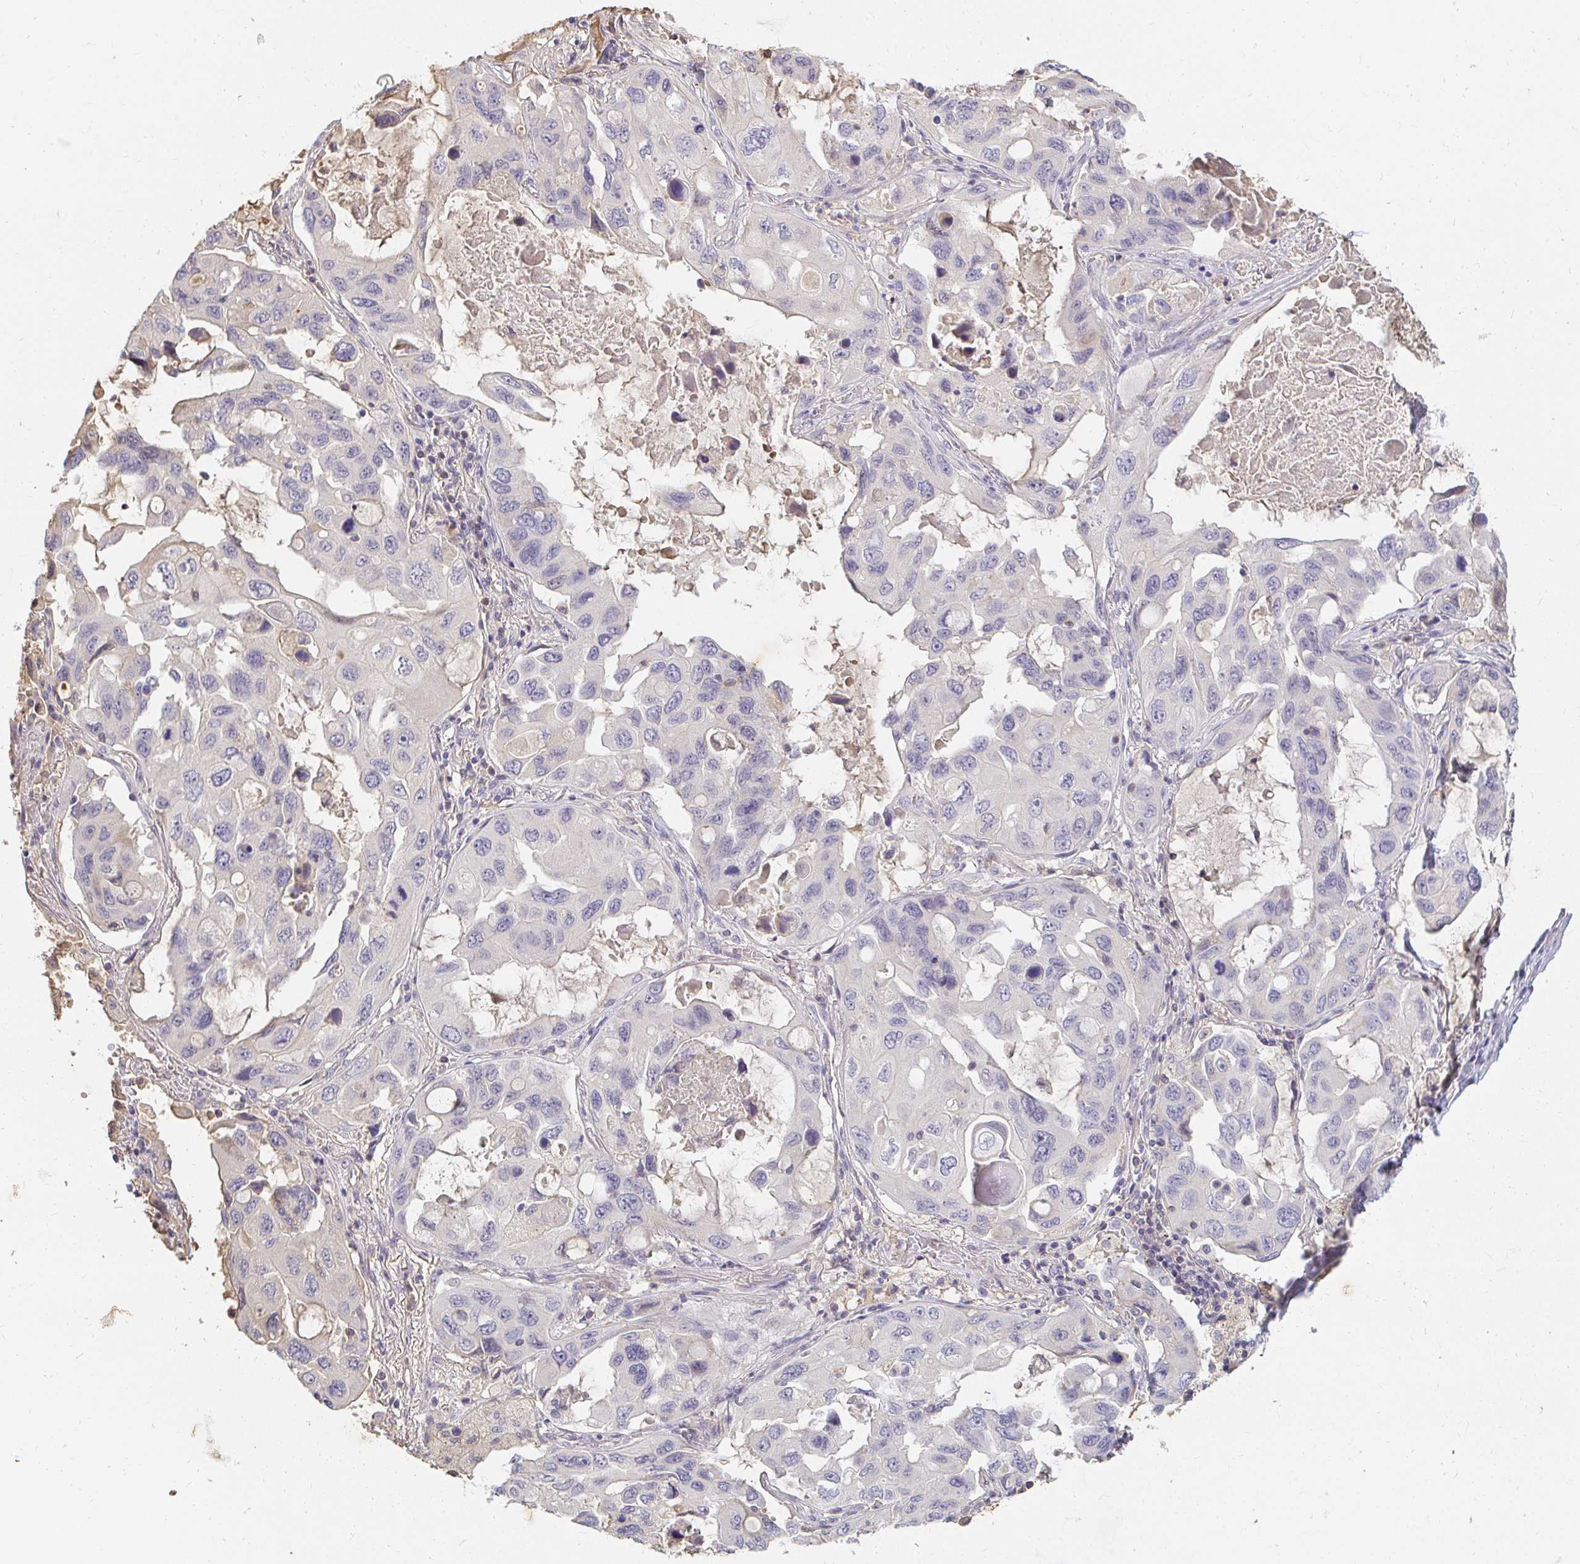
{"staining": {"intensity": "negative", "quantity": "none", "location": "none"}, "tissue": "lung cancer", "cell_type": "Tumor cells", "image_type": "cancer", "snomed": [{"axis": "morphology", "description": "Squamous cell carcinoma, NOS"}, {"axis": "topography", "description": "Lung"}], "caption": "Squamous cell carcinoma (lung) was stained to show a protein in brown. There is no significant expression in tumor cells. (Stains: DAB IHC with hematoxylin counter stain, Microscopy: brightfield microscopy at high magnification).", "gene": "LOXL4", "patient": {"sex": "female", "age": 73}}